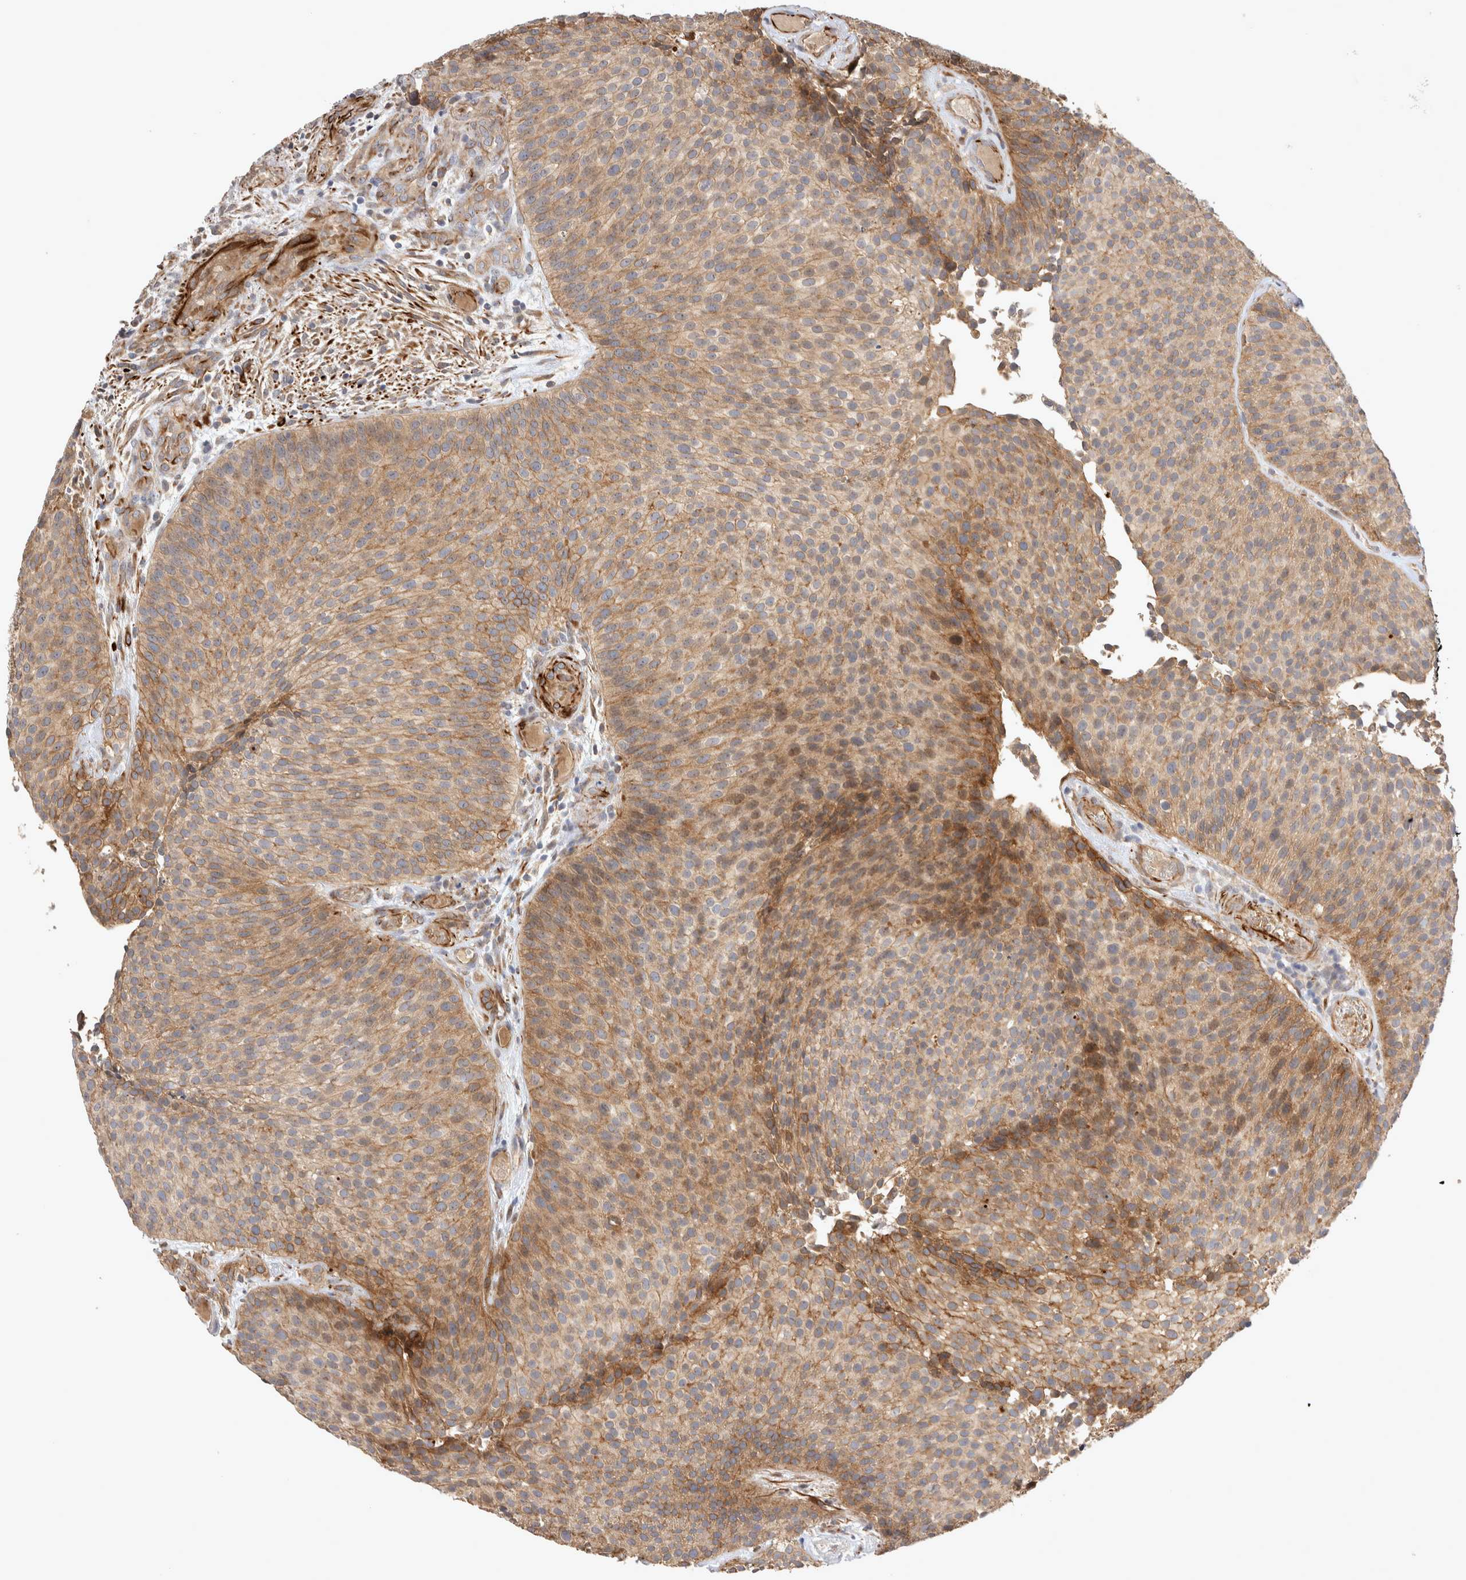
{"staining": {"intensity": "moderate", "quantity": ">75%", "location": "cytoplasmic/membranous"}, "tissue": "urothelial cancer", "cell_type": "Tumor cells", "image_type": "cancer", "snomed": [{"axis": "morphology", "description": "Urothelial carcinoma, Low grade"}, {"axis": "topography", "description": "Urinary bladder"}], "caption": "An immunohistochemistry (IHC) photomicrograph of neoplastic tissue is shown. Protein staining in brown highlights moderate cytoplasmic/membranous positivity in urothelial cancer within tumor cells.", "gene": "NMU", "patient": {"sex": "male", "age": 86}}